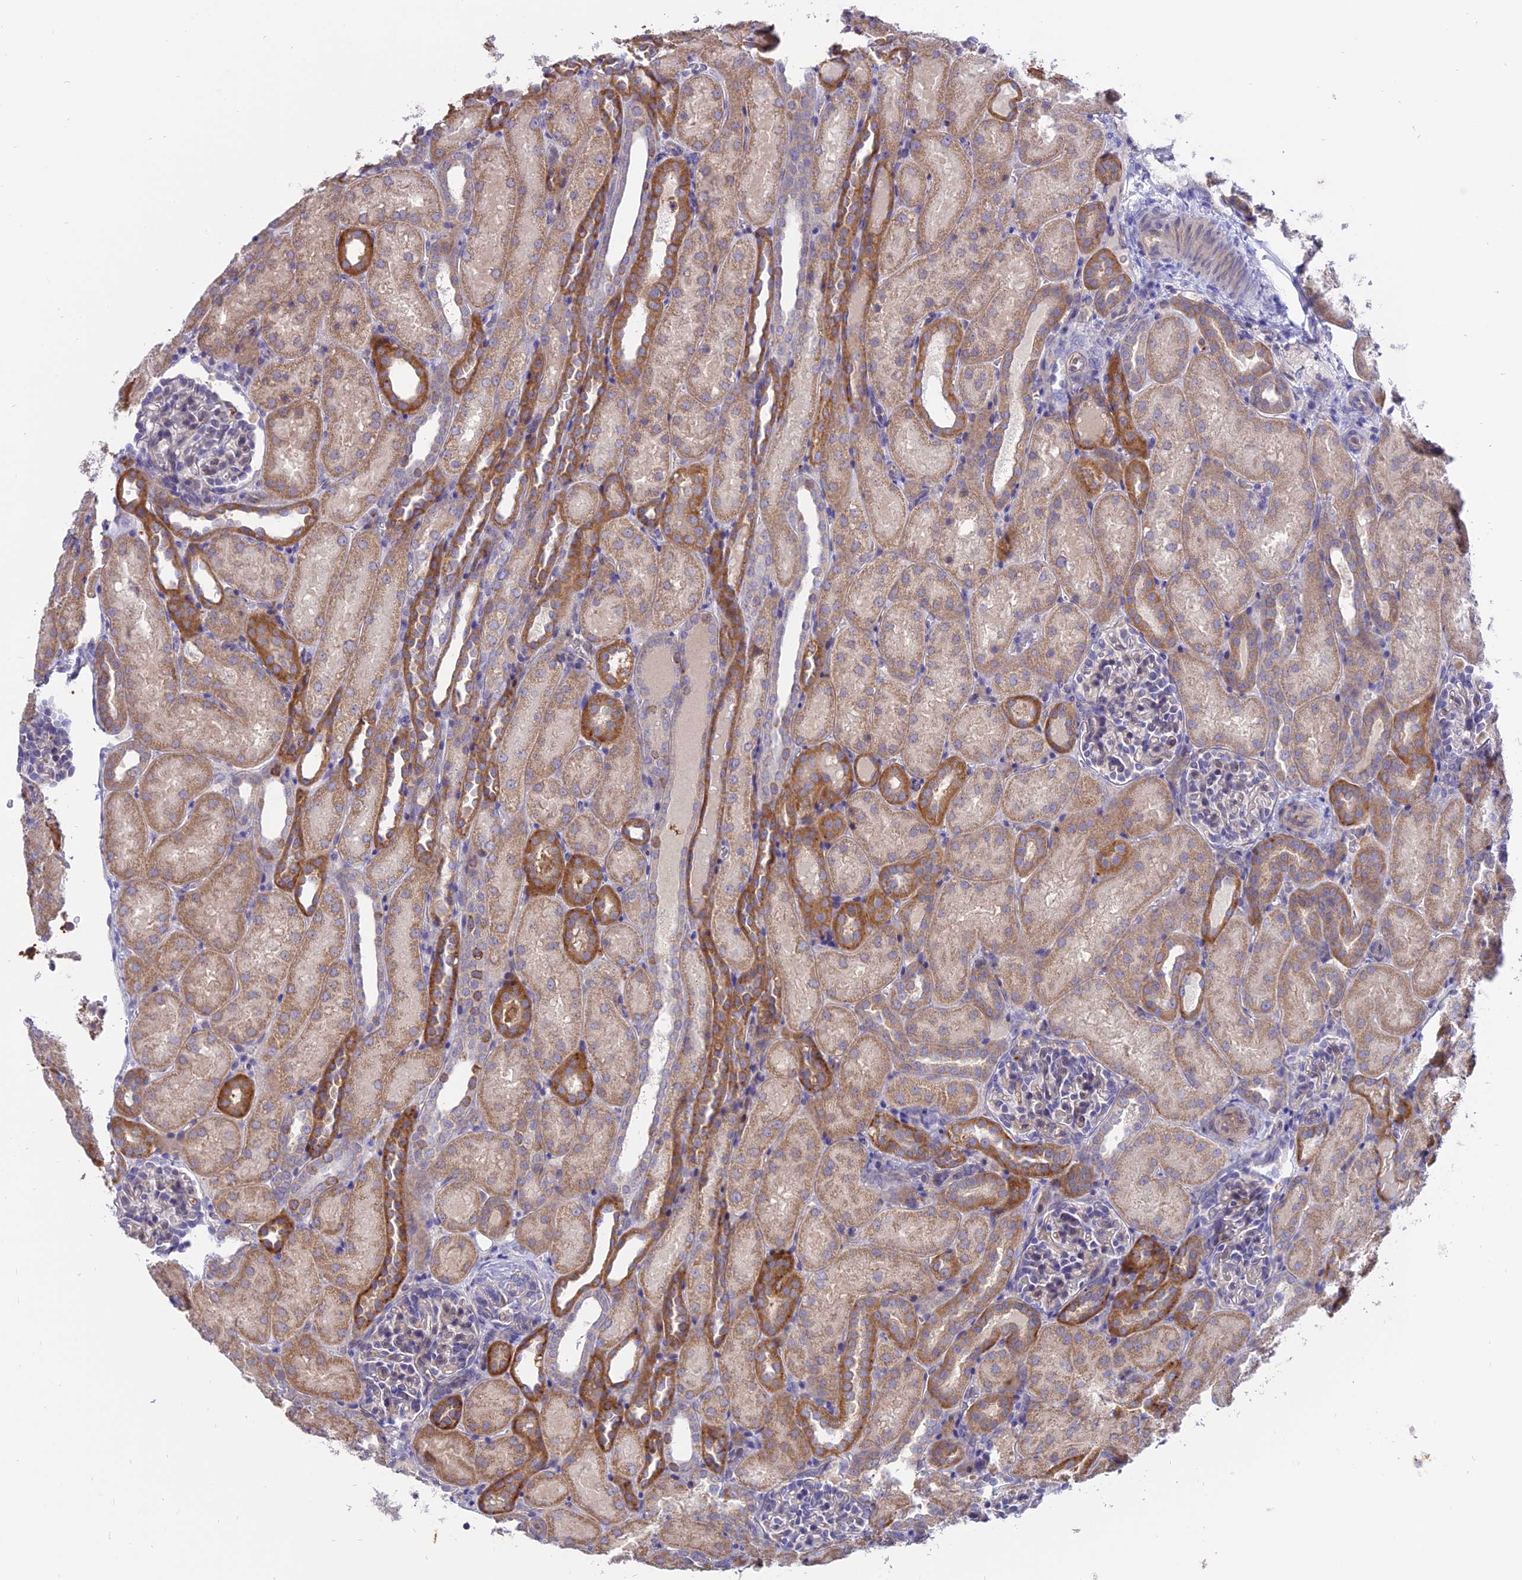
{"staining": {"intensity": "weak", "quantity": "<25%", "location": "cytoplasmic/membranous"}, "tissue": "kidney", "cell_type": "Cells in glomeruli", "image_type": "normal", "snomed": [{"axis": "morphology", "description": "Normal tissue, NOS"}, {"axis": "topography", "description": "Kidney"}], "caption": "Immunohistochemistry histopathology image of normal human kidney stained for a protein (brown), which shows no positivity in cells in glomeruli.", "gene": "IL21R", "patient": {"sex": "male", "age": 1}}